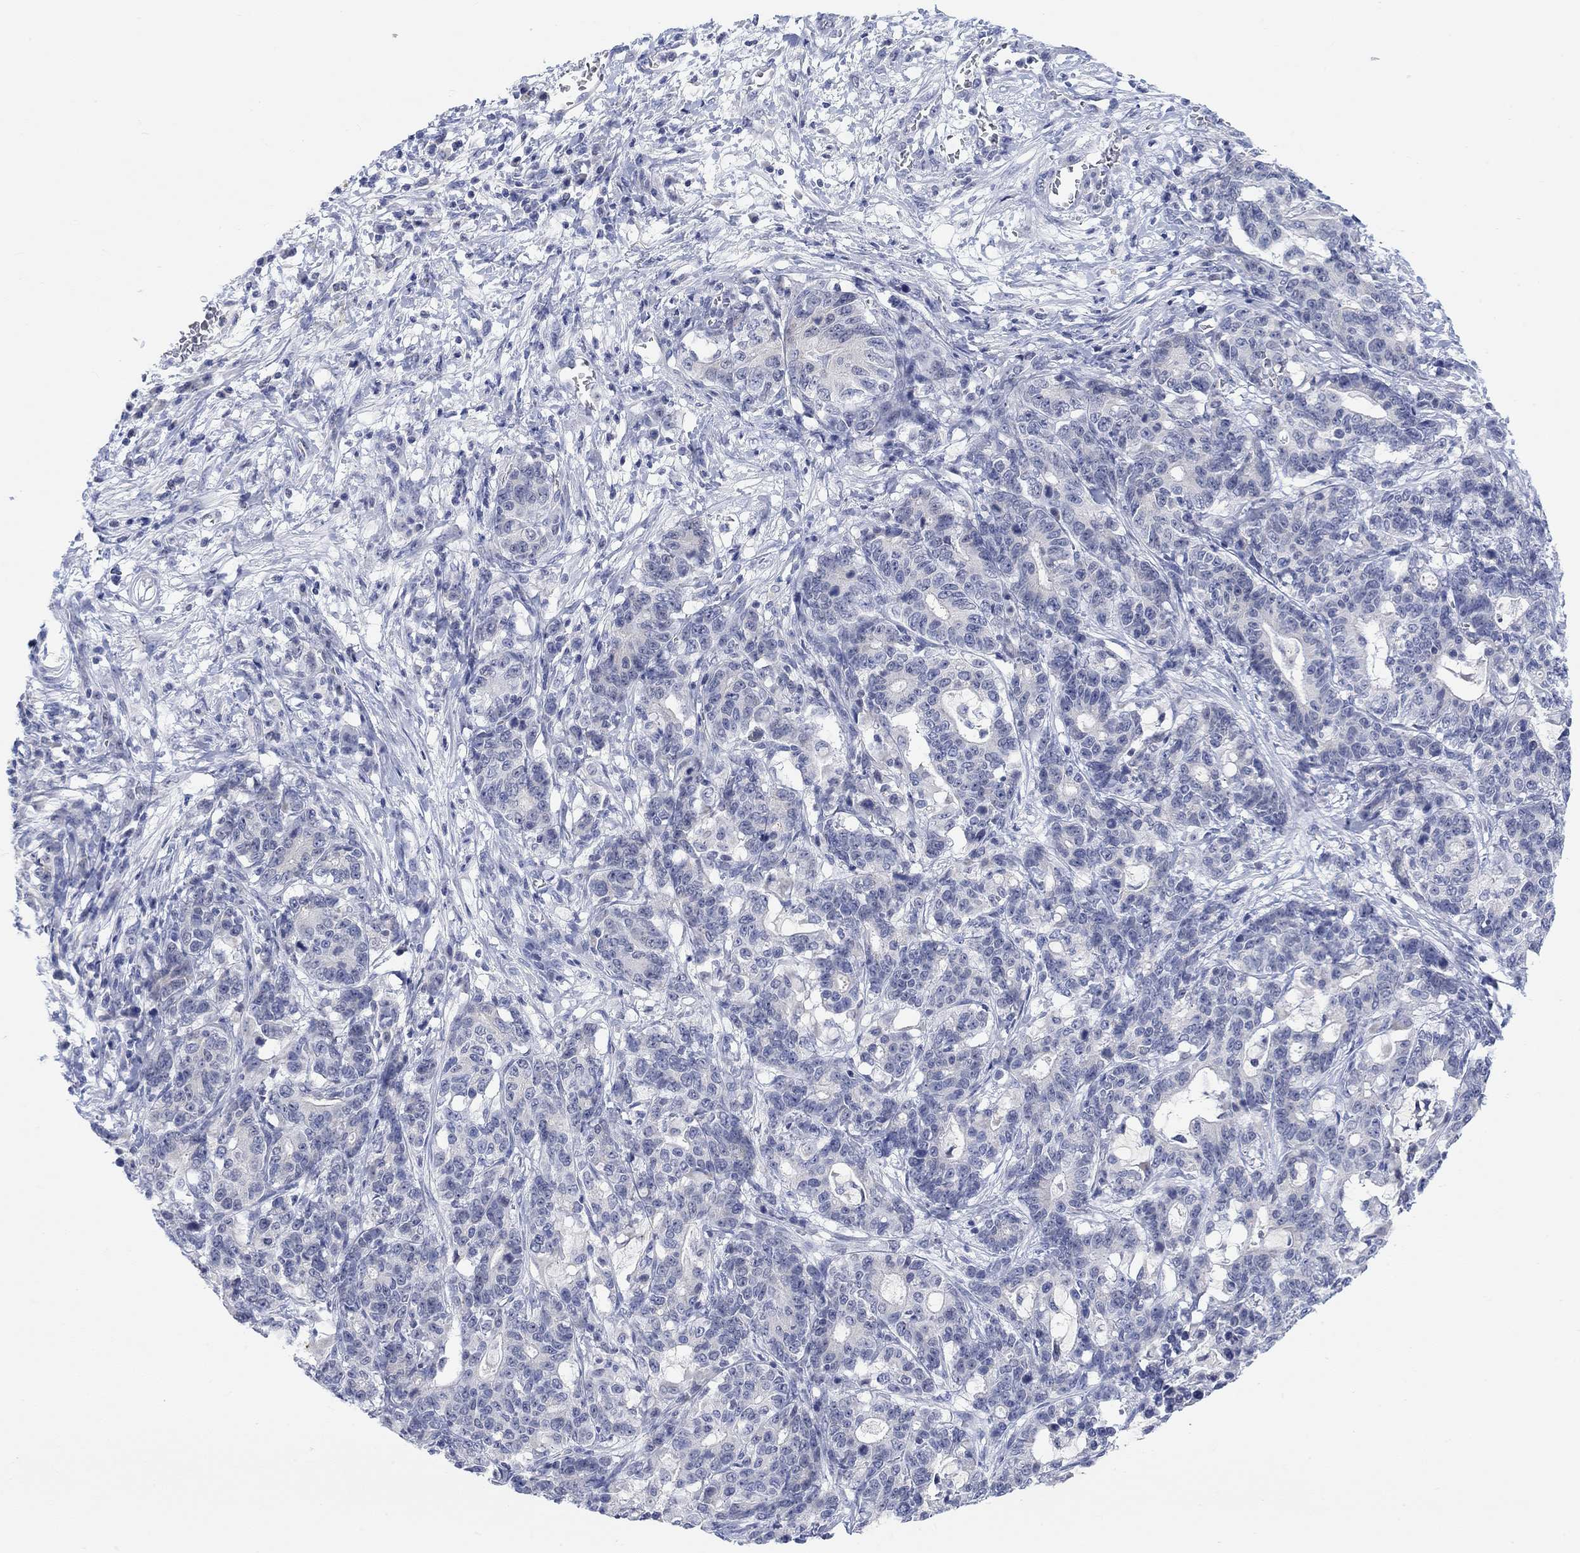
{"staining": {"intensity": "negative", "quantity": "none", "location": "none"}, "tissue": "stomach cancer", "cell_type": "Tumor cells", "image_type": "cancer", "snomed": [{"axis": "morphology", "description": "Normal tissue, NOS"}, {"axis": "morphology", "description": "Adenocarcinoma, NOS"}, {"axis": "topography", "description": "Stomach"}], "caption": "There is no significant expression in tumor cells of adenocarcinoma (stomach).", "gene": "ATP6V1E2", "patient": {"sex": "female", "age": 64}}